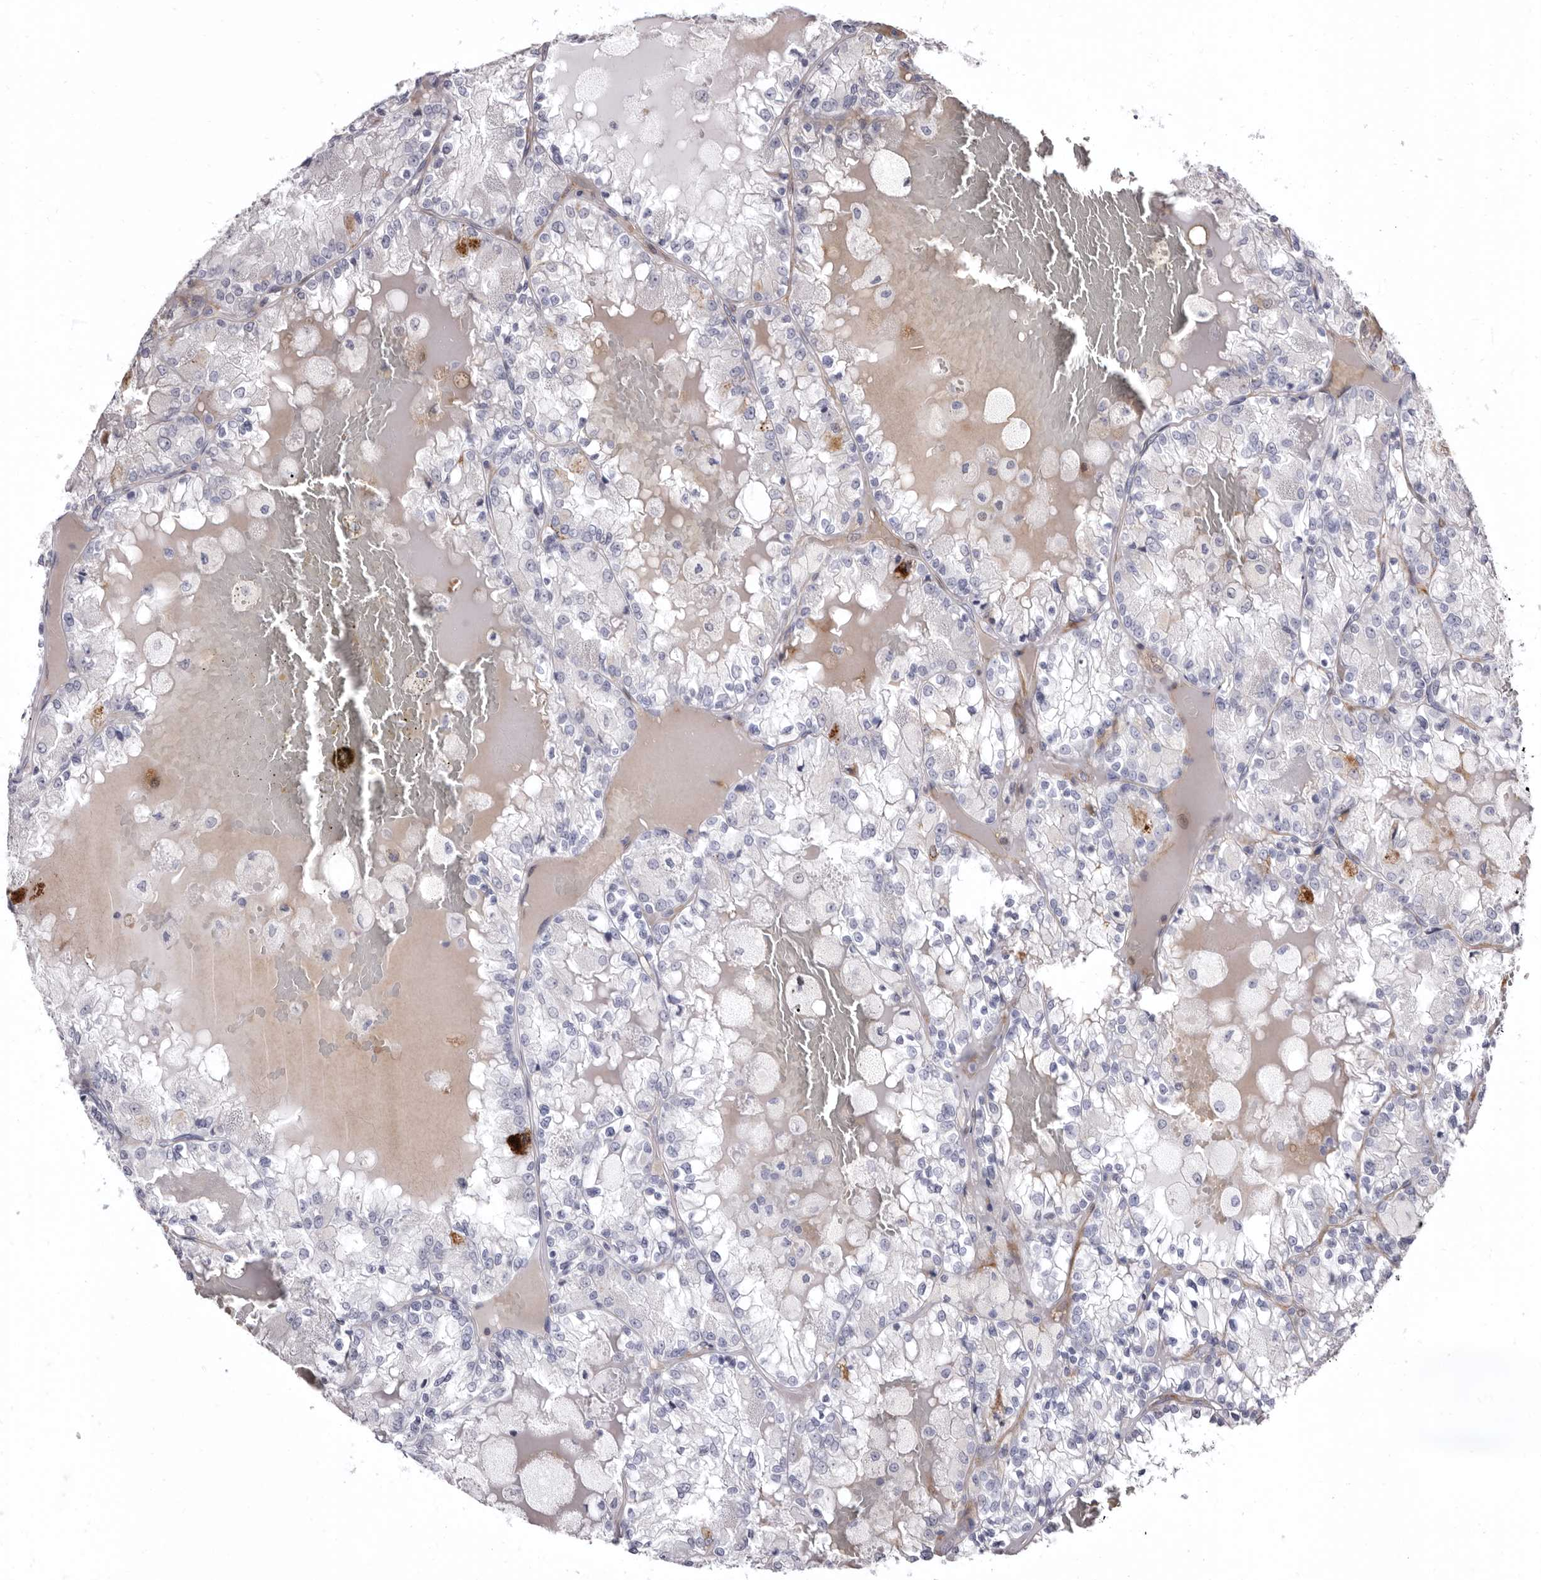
{"staining": {"intensity": "negative", "quantity": "none", "location": "none"}, "tissue": "renal cancer", "cell_type": "Tumor cells", "image_type": "cancer", "snomed": [{"axis": "morphology", "description": "Adenocarcinoma, NOS"}, {"axis": "topography", "description": "Kidney"}], "caption": "The image reveals no significant staining in tumor cells of renal adenocarcinoma. (DAB (3,3'-diaminobenzidine) immunohistochemistry (IHC) with hematoxylin counter stain).", "gene": "AIDA", "patient": {"sex": "female", "age": 56}}